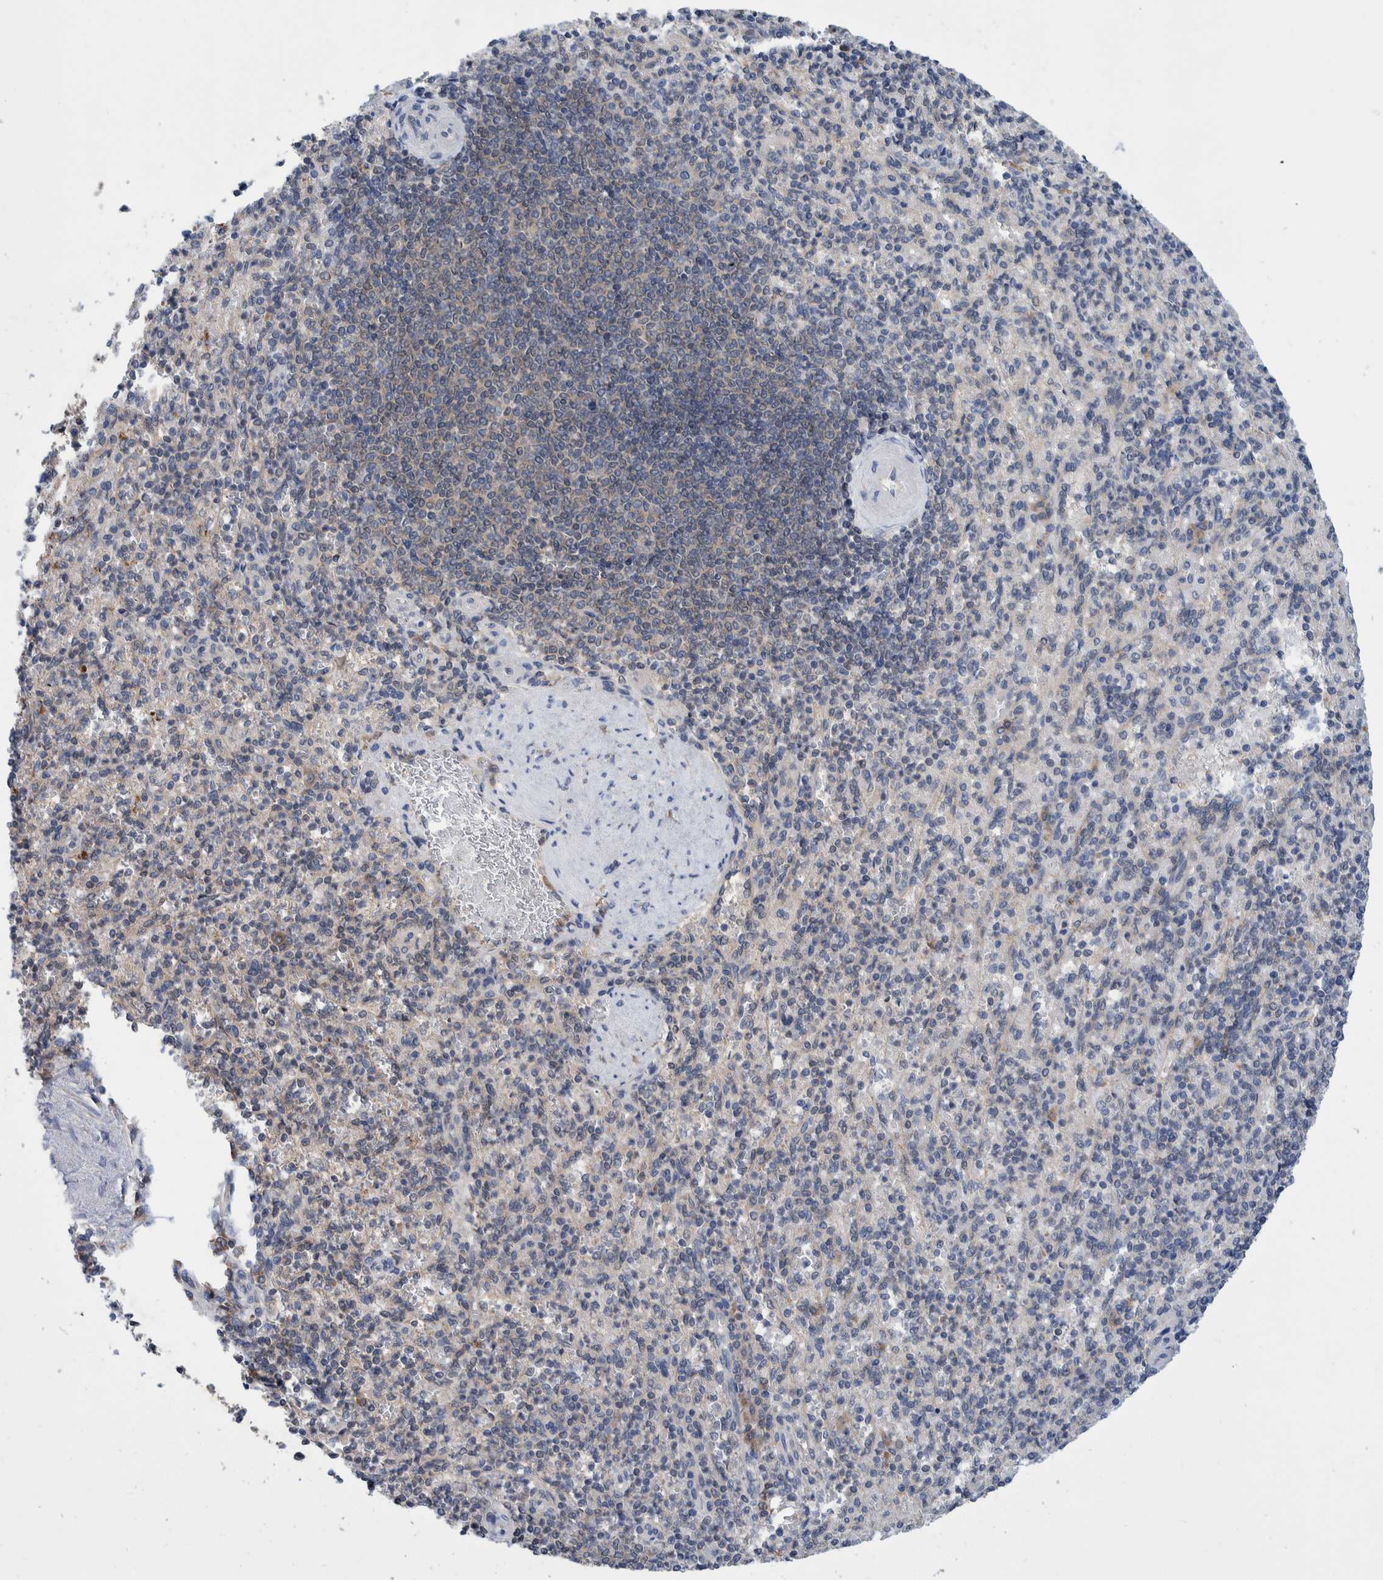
{"staining": {"intensity": "negative", "quantity": "none", "location": "none"}, "tissue": "spleen", "cell_type": "Cells in red pulp", "image_type": "normal", "snomed": [{"axis": "morphology", "description": "Normal tissue, NOS"}, {"axis": "topography", "description": "Spleen"}], "caption": "Cells in red pulp show no significant protein expression in normal spleen. (Stains: DAB immunohistochemistry (IHC) with hematoxylin counter stain, Microscopy: brightfield microscopy at high magnification).", "gene": "PLPBP", "patient": {"sex": "female", "age": 74}}